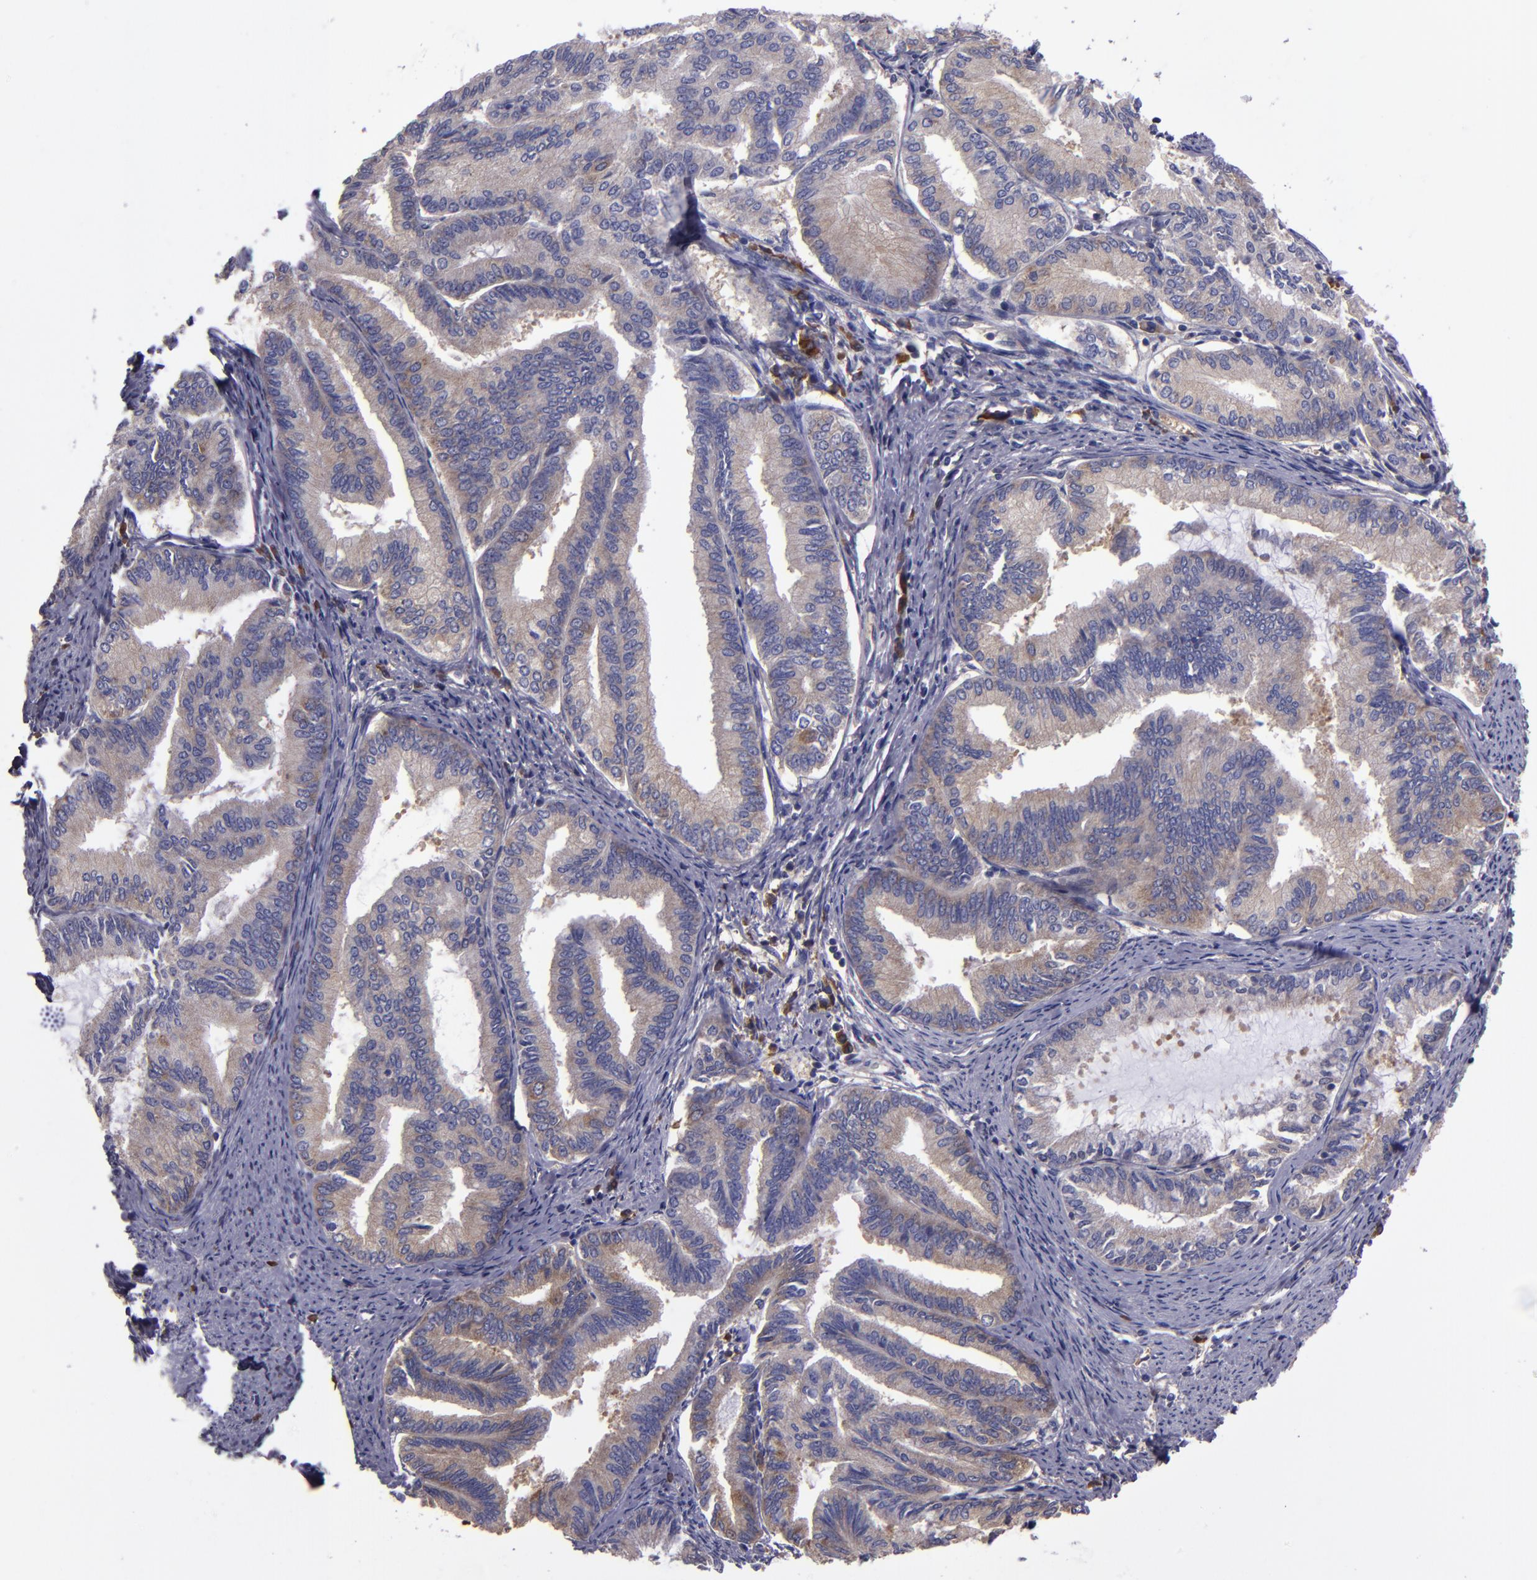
{"staining": {"intensity": "weak", "quantity": "25%-75%", "location": "cytoplasmic/membranous"}, "tissue": "endometrial cancer", "cell_type": "Tumor cells", "image_type": "cancer", "snomed": [{"axis": "morphology", "description": "Adenocarcinoma, NOS"}, {"axis": "topography", "description": "Endometrium"}], "caption": "This is an image of immunohistochemistry staining of endometrial cancer, which shows weak positivity in the cytoplasmic/membranous of tumor cells.", "gene": "CARS1", "patient": {"sex": "female", "age": 86}}